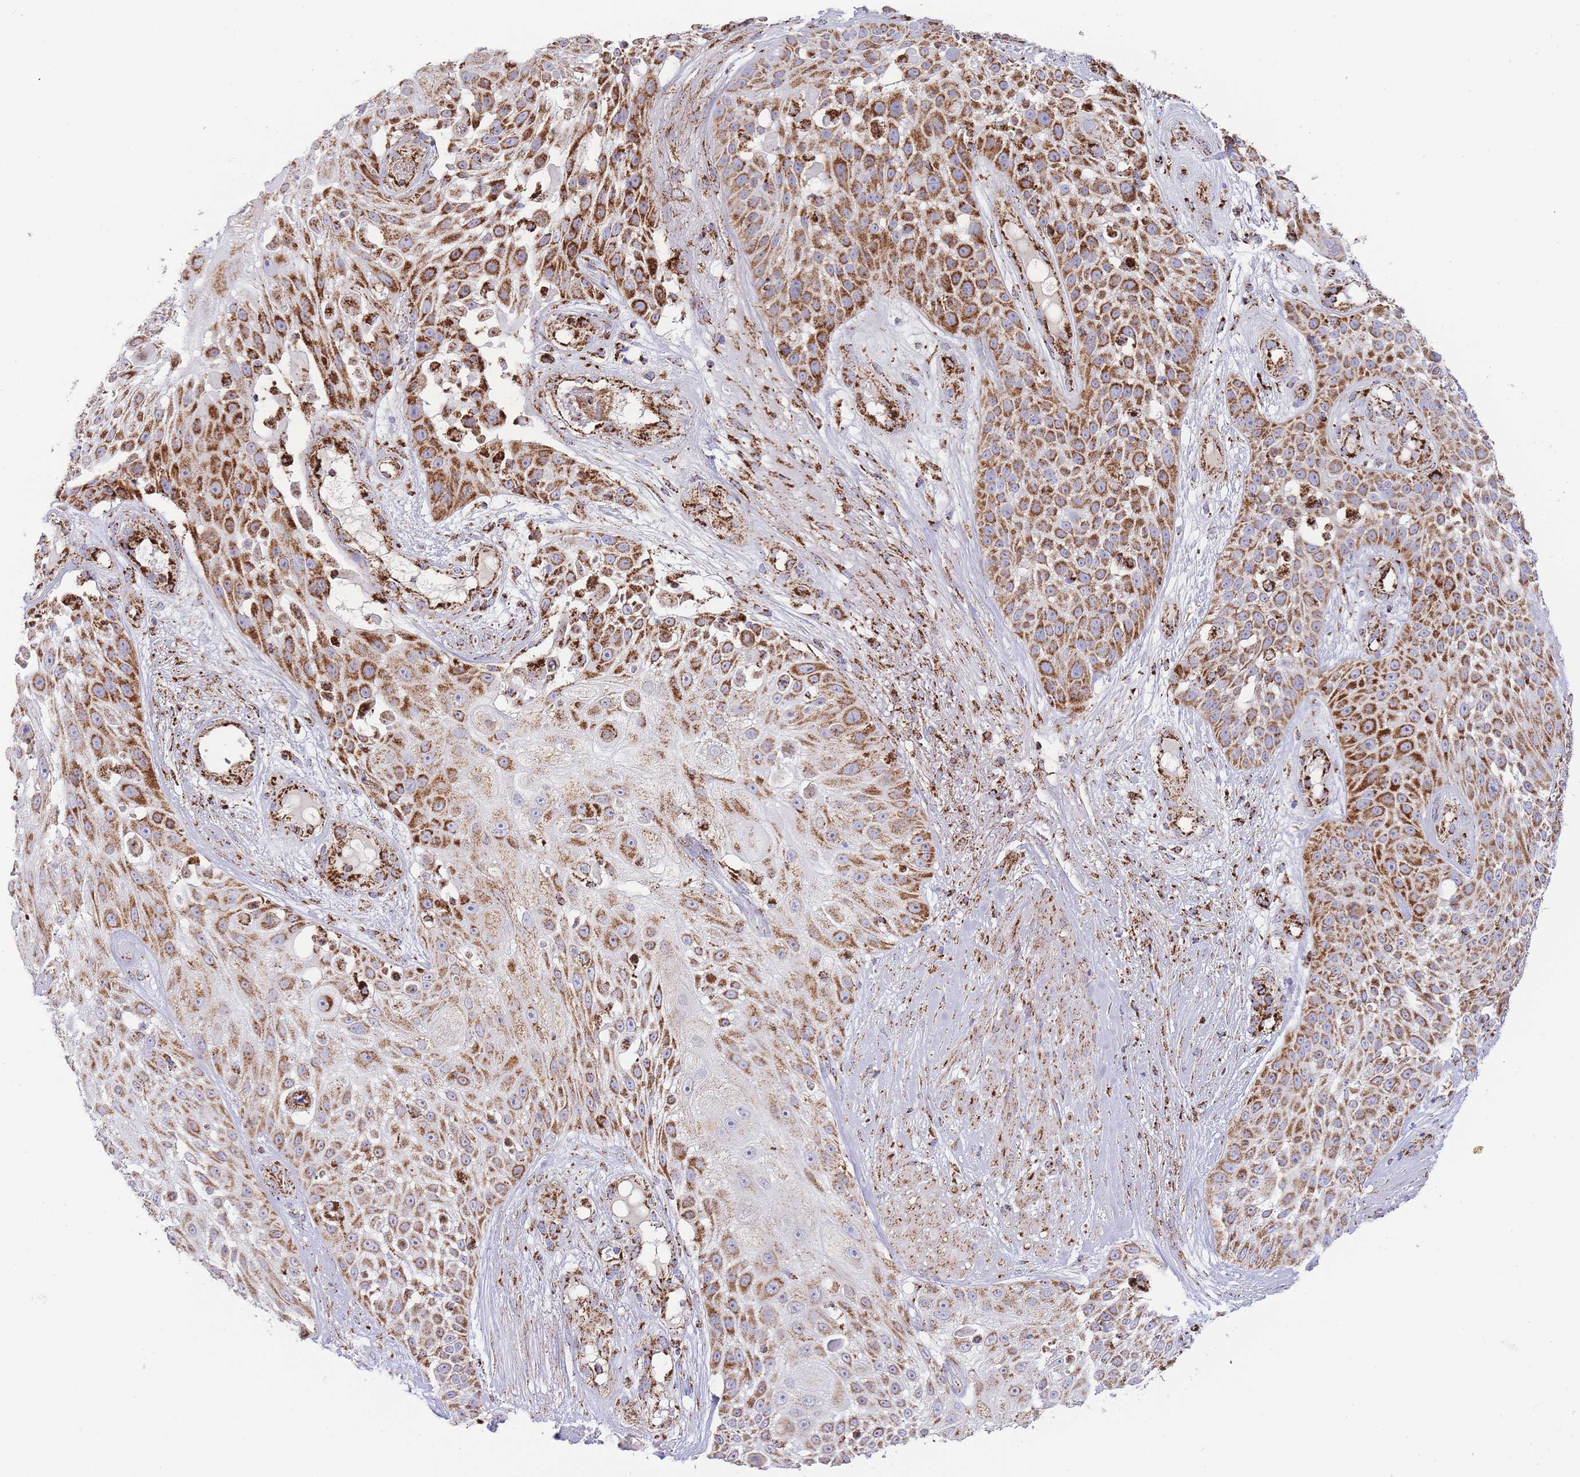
{"staining": {"intensity": "strong", "quantity": ">75%", "location": "cytoplasmic/membranous"}, "tissue": "skin cancer", "cell_type": "Tumor cells", "image_type": "cancer", "snomed": [{"axis": "morphology", "description": "Squamous cell carcinoma, NOS"}, {"axis": "topography", "description": "Skin"}], "caption": "Immunohistochemical staining of human skin cancer reveals high levels of strong cytoplasmic/membranous positivity in about >75% of tumor cells. The staining was performed using DAB, with brown indicating positive protein expression. Nuclei are stained blue with hematoxylin.", "gene": "GSTM1", "patient": {"sex": "female", "age": 86}}